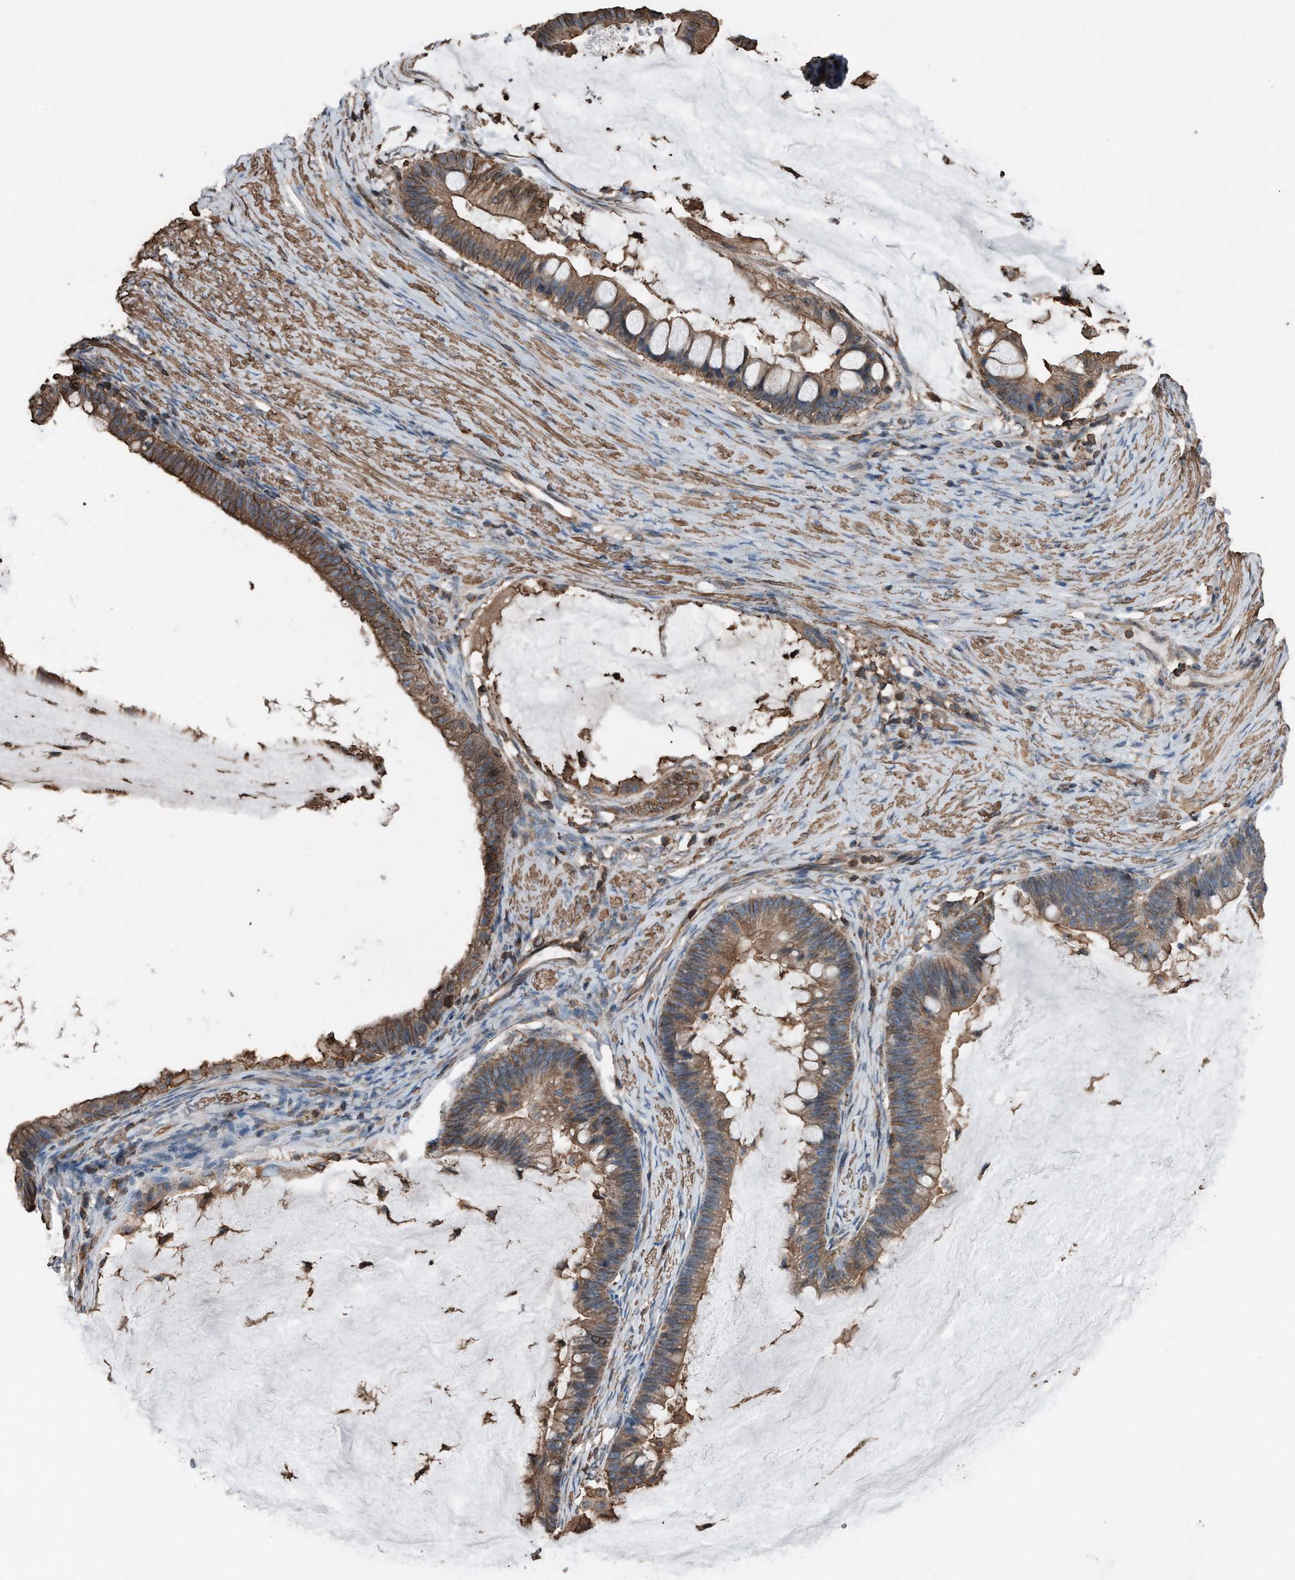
{"staining": {"intensity": "moderate", "quantity": ">75%", "location": "cytoplasmic/membranous"}, "tissue": "ovarian cancer", "cell_type": "Tumor cells", "image_type": "cancer", "snomed": [{"axis": "morphology", "description": "Cystadenocarcinoma, mucinous, NOS"}, {"axis": "topography", "description": "Ovary"}], "caption": "Human ovarian mucinous cystadenocarcinoma stained for a protein (brown) displays moderate cytoplasmic/membranous positive expression in about >75% of tumor cells.", "gene": "RSPO3", "patient": {"sex": "female", "age": 61}}